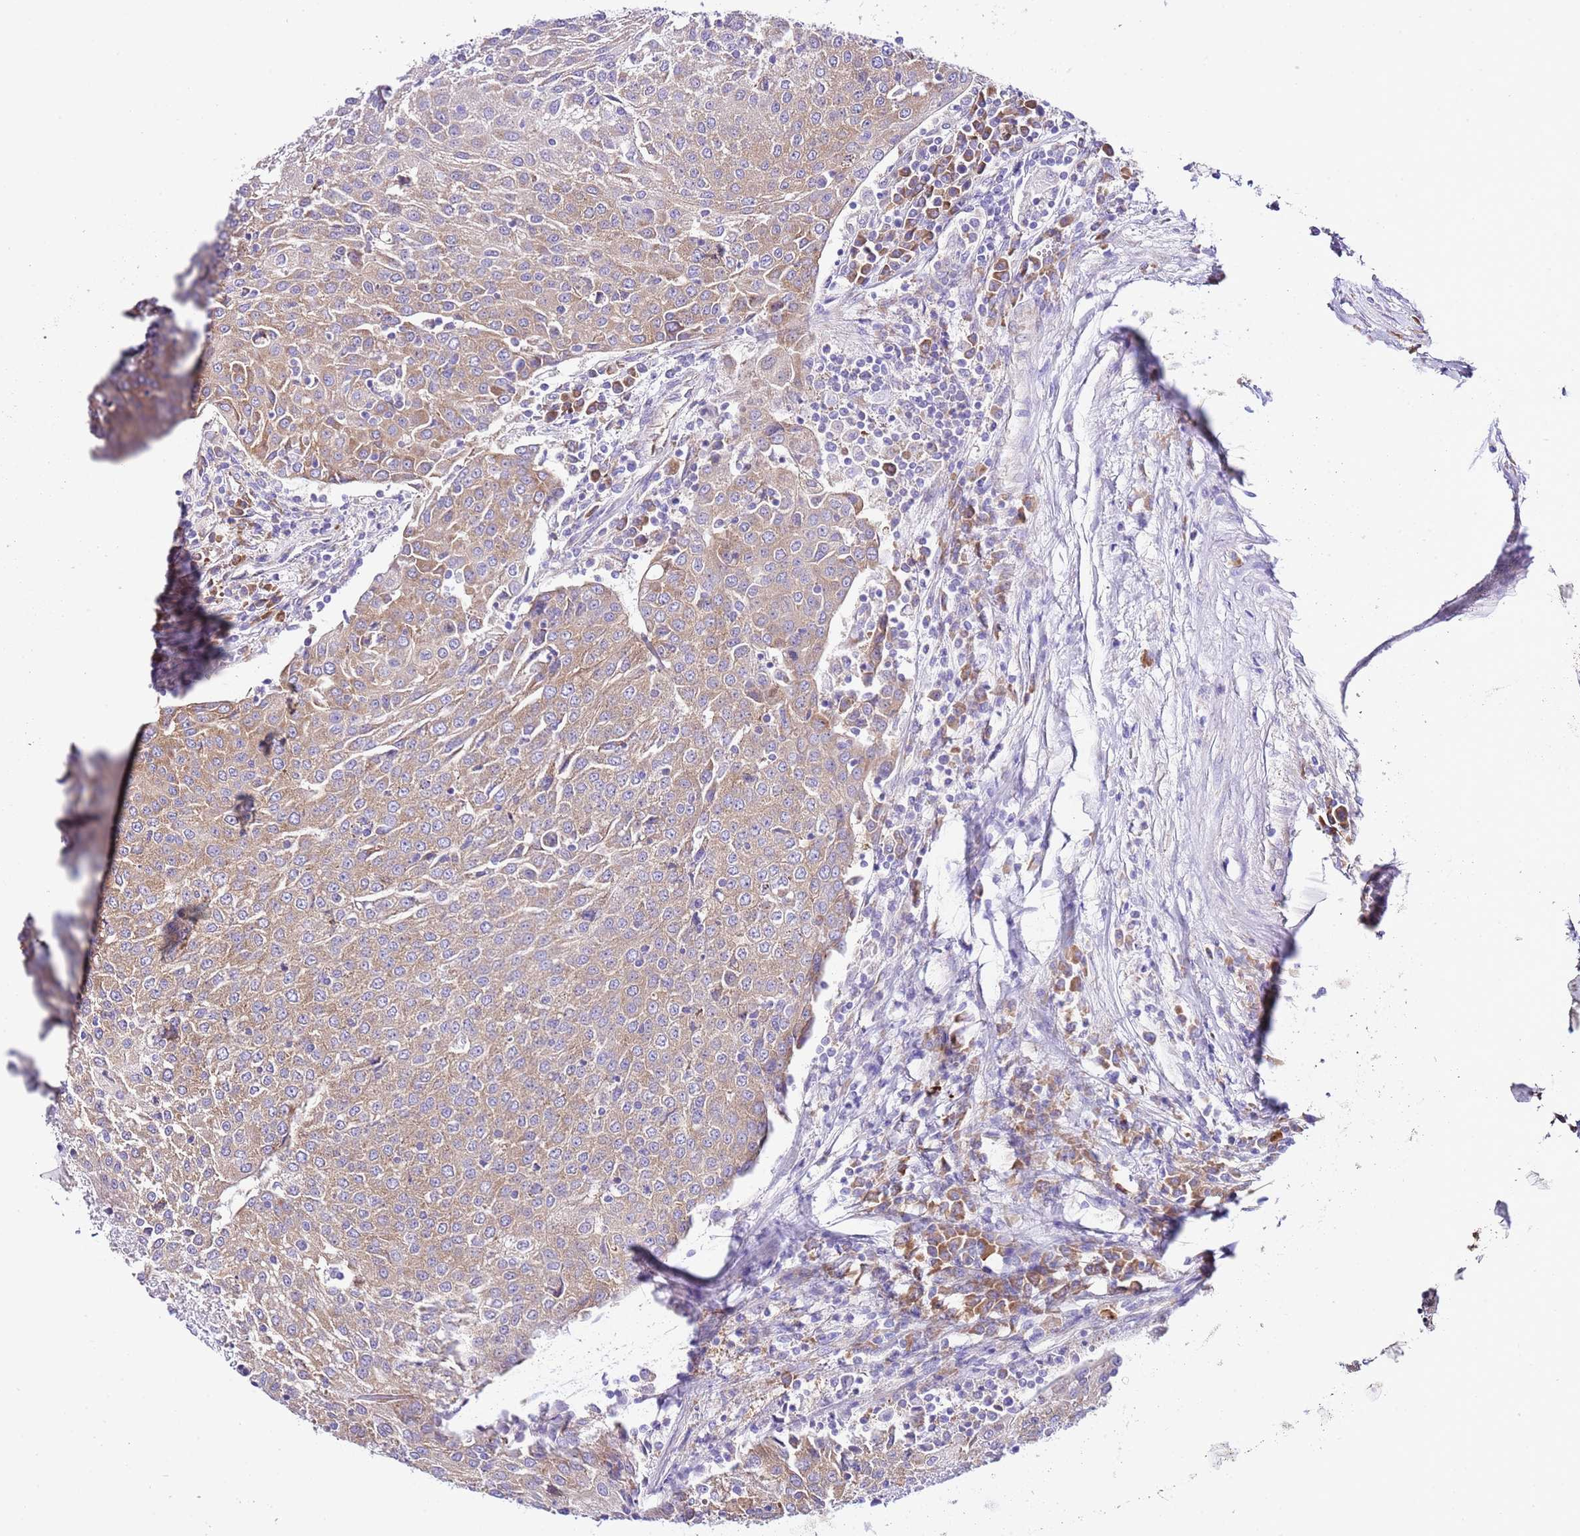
{"staining": {"intensity": "moderate", "quantity": ">75%", "location": "cytoplasmic/membranous"}, "tissue": "urothelial cancer", "cell_type": "Tumor cells", "image_type": "cancer", "snomed": [{"axis": "morphology", "description": "Urothelial carcinoma, High grade"}, {"axis": "topography", "description": "Urinary bladder"}], "caption": "Urothelial carcinoma (high-grade) was stained to show a protein in brown. There is medium levels of moderate cytoplasmic/membranous positivity in about >75% of tumor cells.", "gene": "RPS10", "patient": {"sex": "female", "age": 85}}